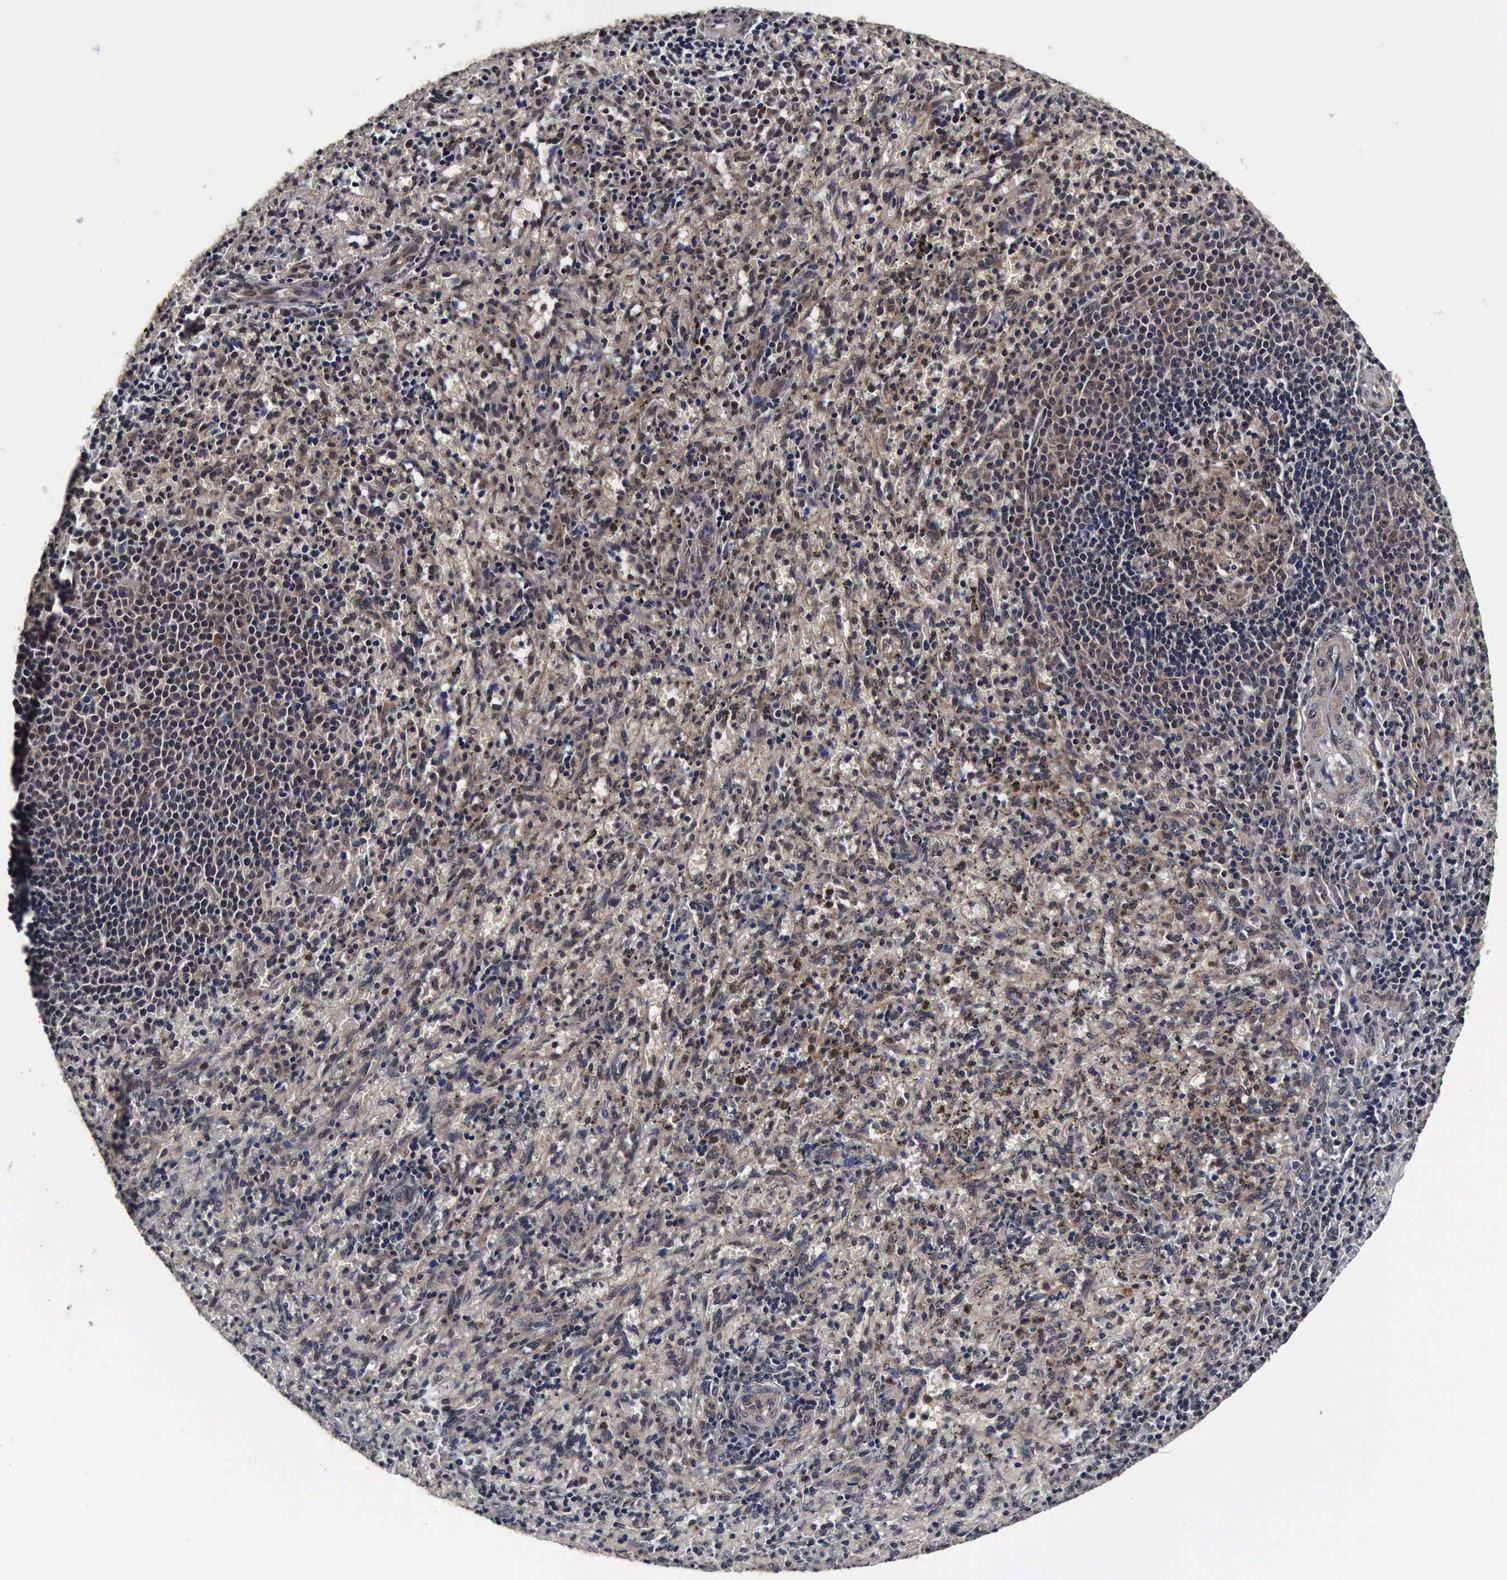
{"staining": {"intensity": "weak", "quantity": "25%-75%", "location": "cytoplasmic/membranous,nuclear"}, "tissue": "spleen", "cell_type": "Cells in red pulp", "image_type": "normal", "snomed": [{"axis": "morphology", "description": "Normal tissue, NOS"}, {"axis": "topography", "description": "Spleen"}], "caption": "An image of human spleen stained for a protein exhibits weak cytoplasmic/membranous,nuclear brown staining in cells in red pulp.", "gene": "UBC", "patient": {"sex": "female", "age": 10}}